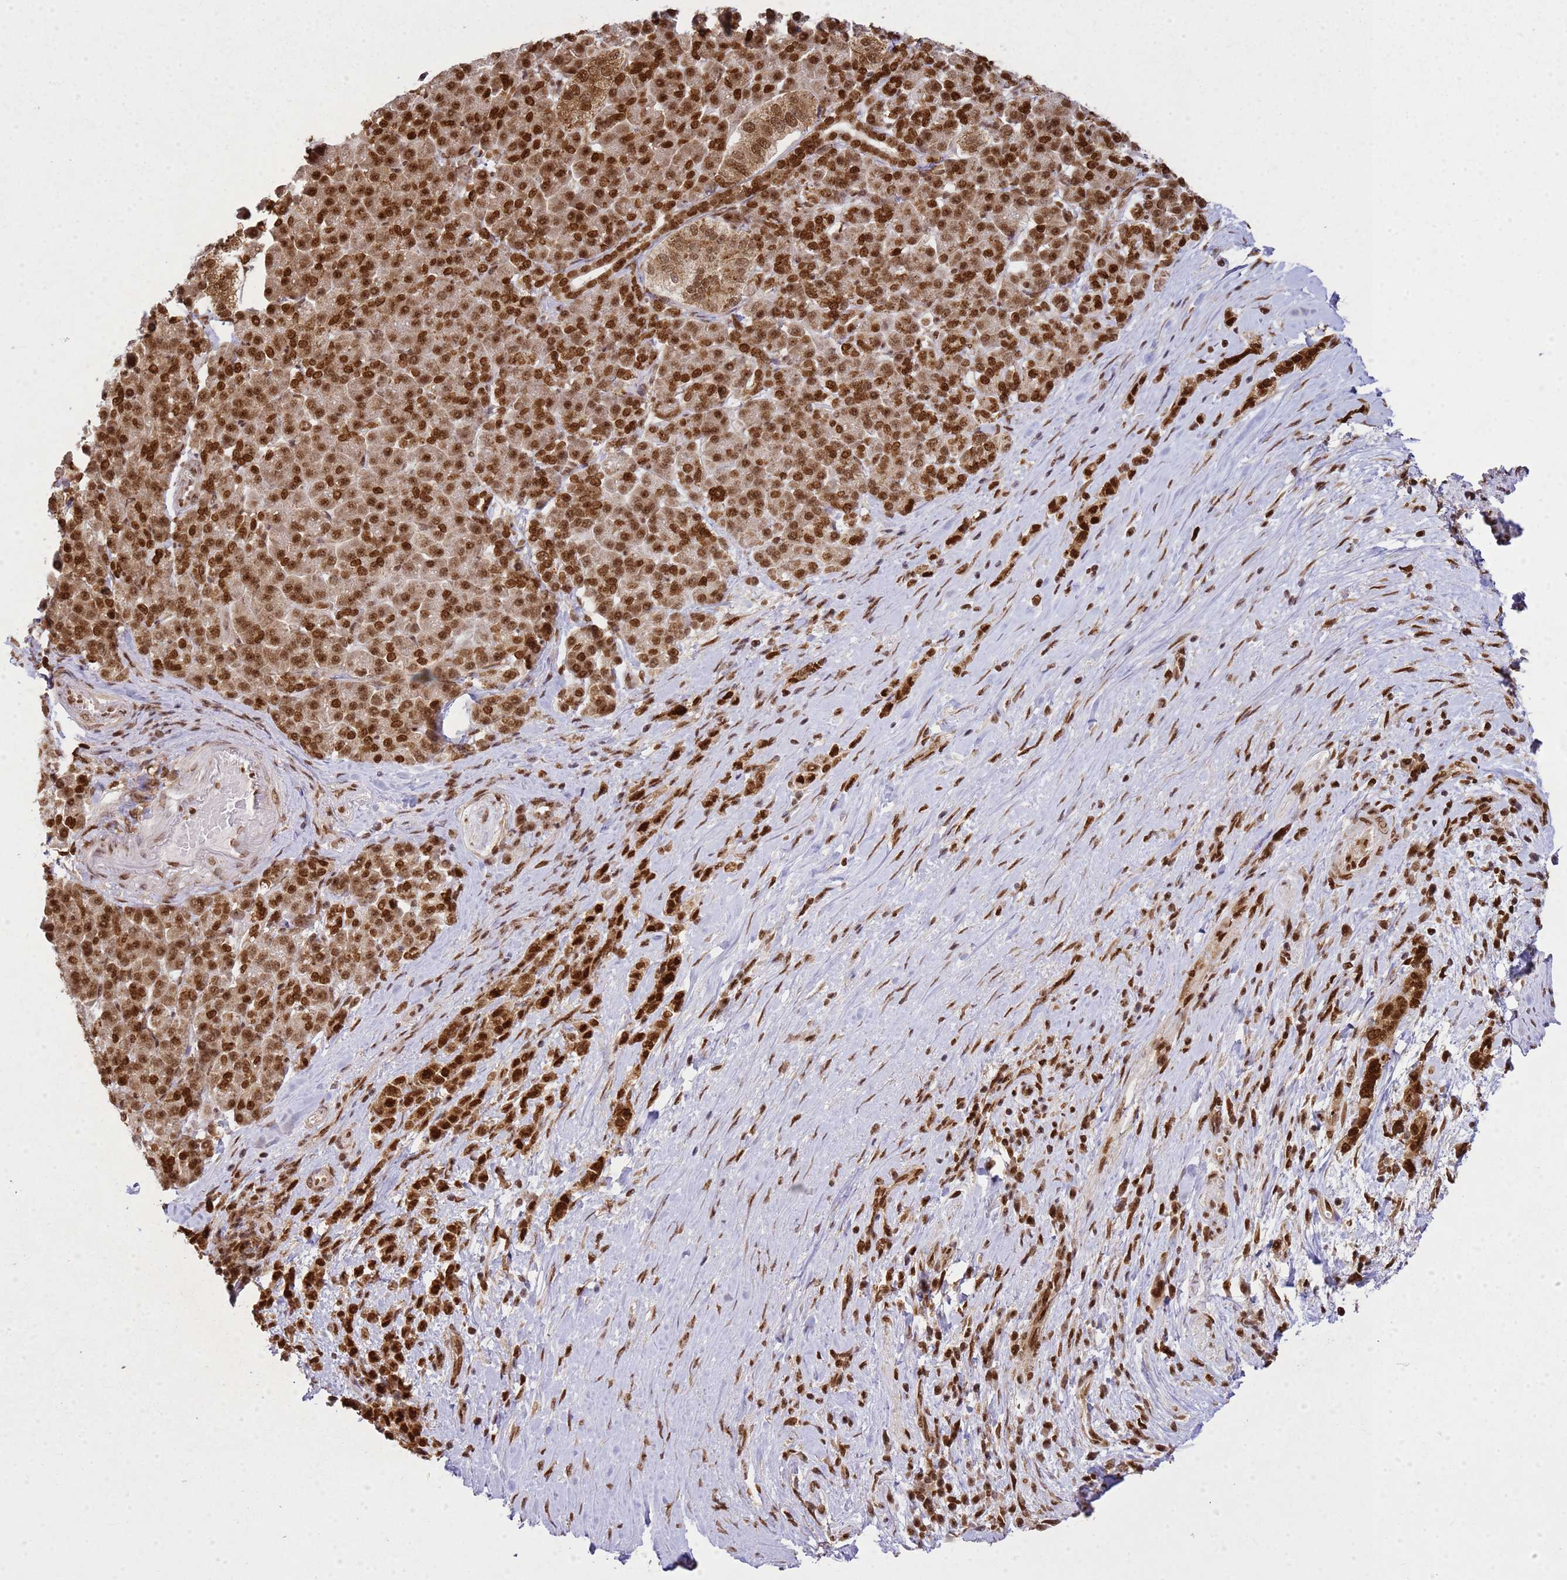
{"staining": {"intensity": "strong", "quantity": ">75%", "location": "nuclear"}, "tissue": "pancreatic cancer", "cell_type": "Tumor cells", "image_type": "cancer", "snomed": [{"axis": "morphology", "description": "Normal tissue, NOS"}, {"axis": "morphology", "description": "Adenocarcinoma, NOS"}, {"axis": "topography", "description": "Pancreas"}], "caption": "Pancreatic adenocarcinoma stained with a protein marker demonstrates strong staining in tumor cells.", "gene": "APEX1", "patient": {"sex": "female", "age": 64}}